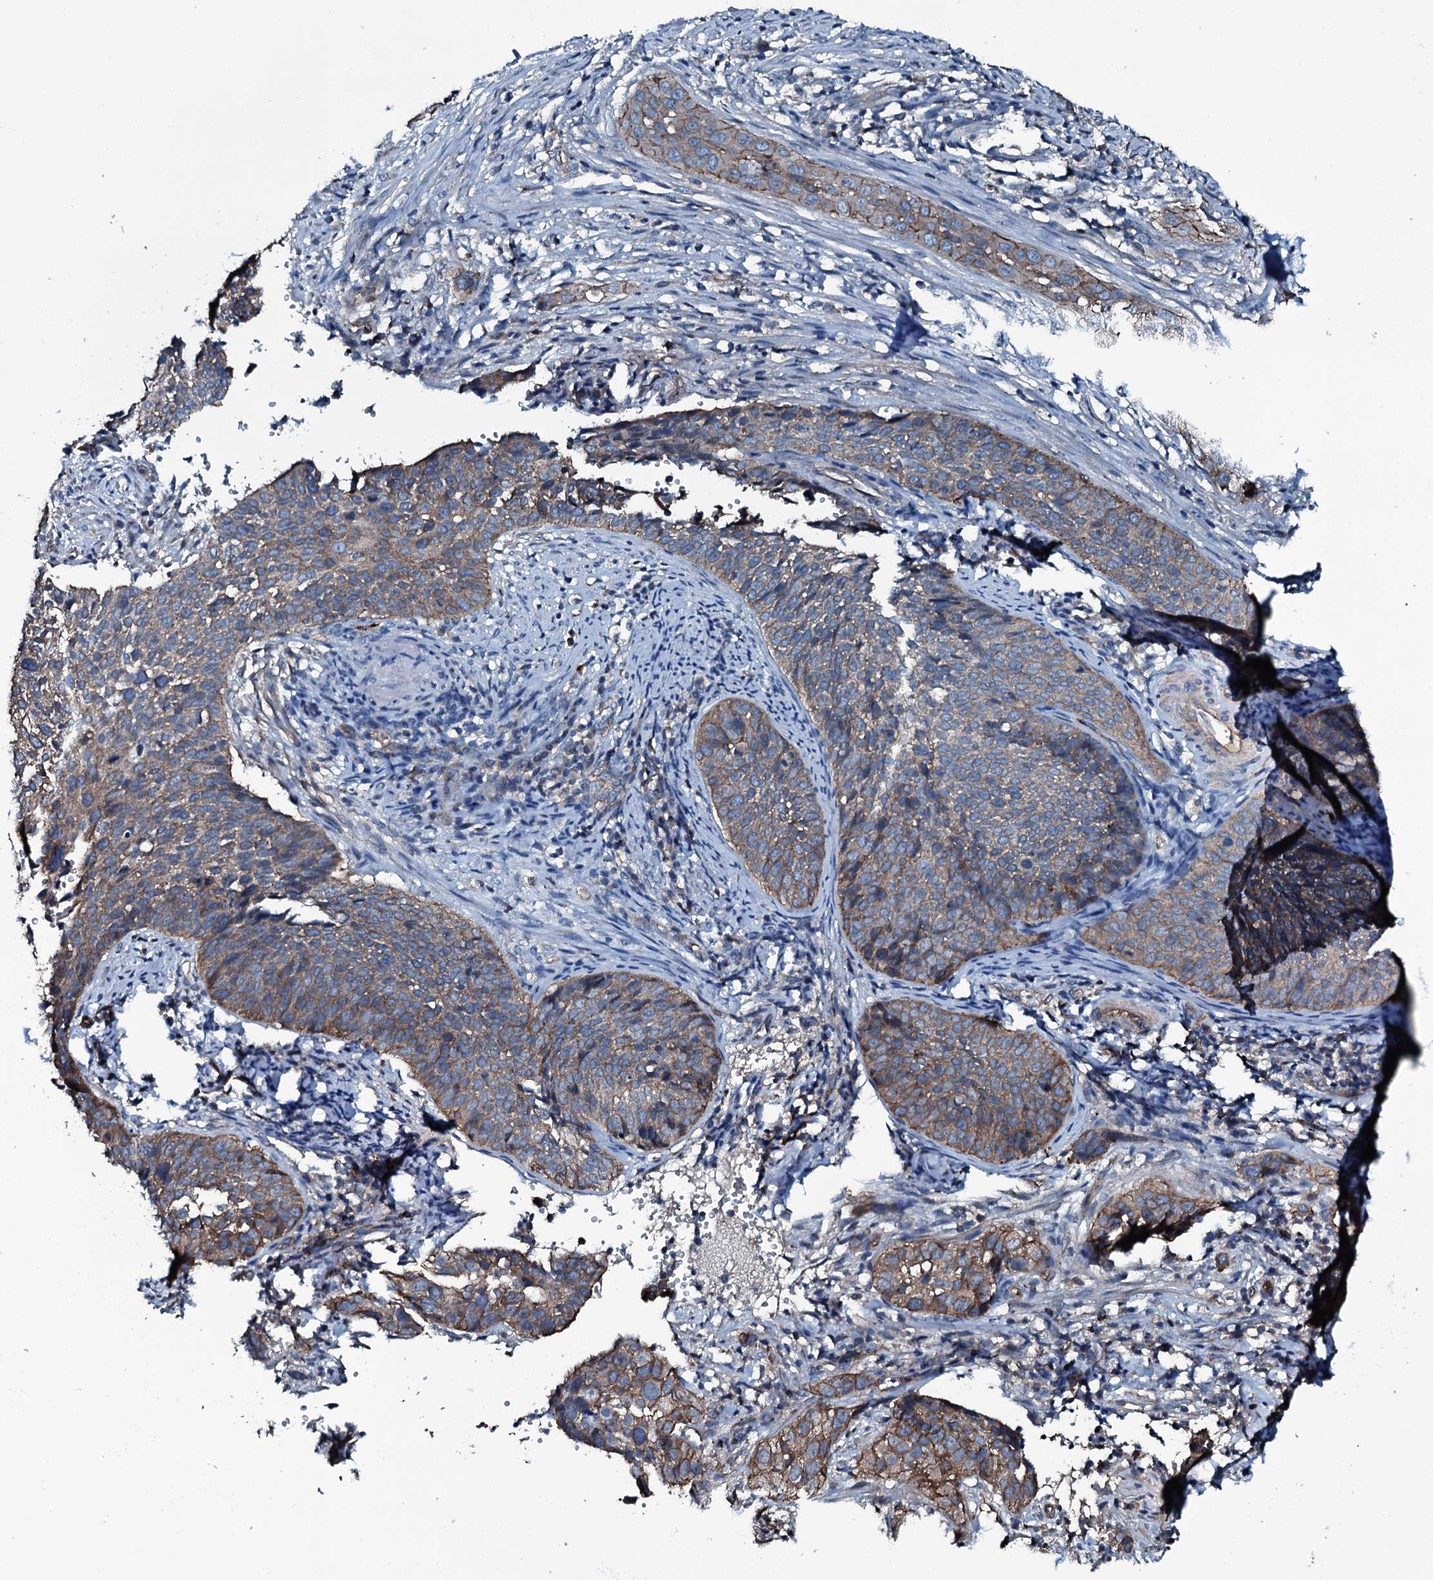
{"staining": {"intensity": "moderate", "quantity": "<25%", "location": "cytoplasmic/membranous"}, "tissue": "cervical cancer", "cell_type": "Tumor cells", "image_type": "cancer", "snomed": [{"axis": "morphology", "description": "Squamous cell carcinoma, NOS"}, {"axis": "topography", "description": "Cervix"}], "caption": "Moderate cytoplasmic/membranous staining is seen in about <25% of tumor cells in squamous cell carcinoma (cervical). (IHC, brightfield microscopy, high magnification).", "gene": "SLC25A38", "patient": {"sex": "female", "age": 34}}